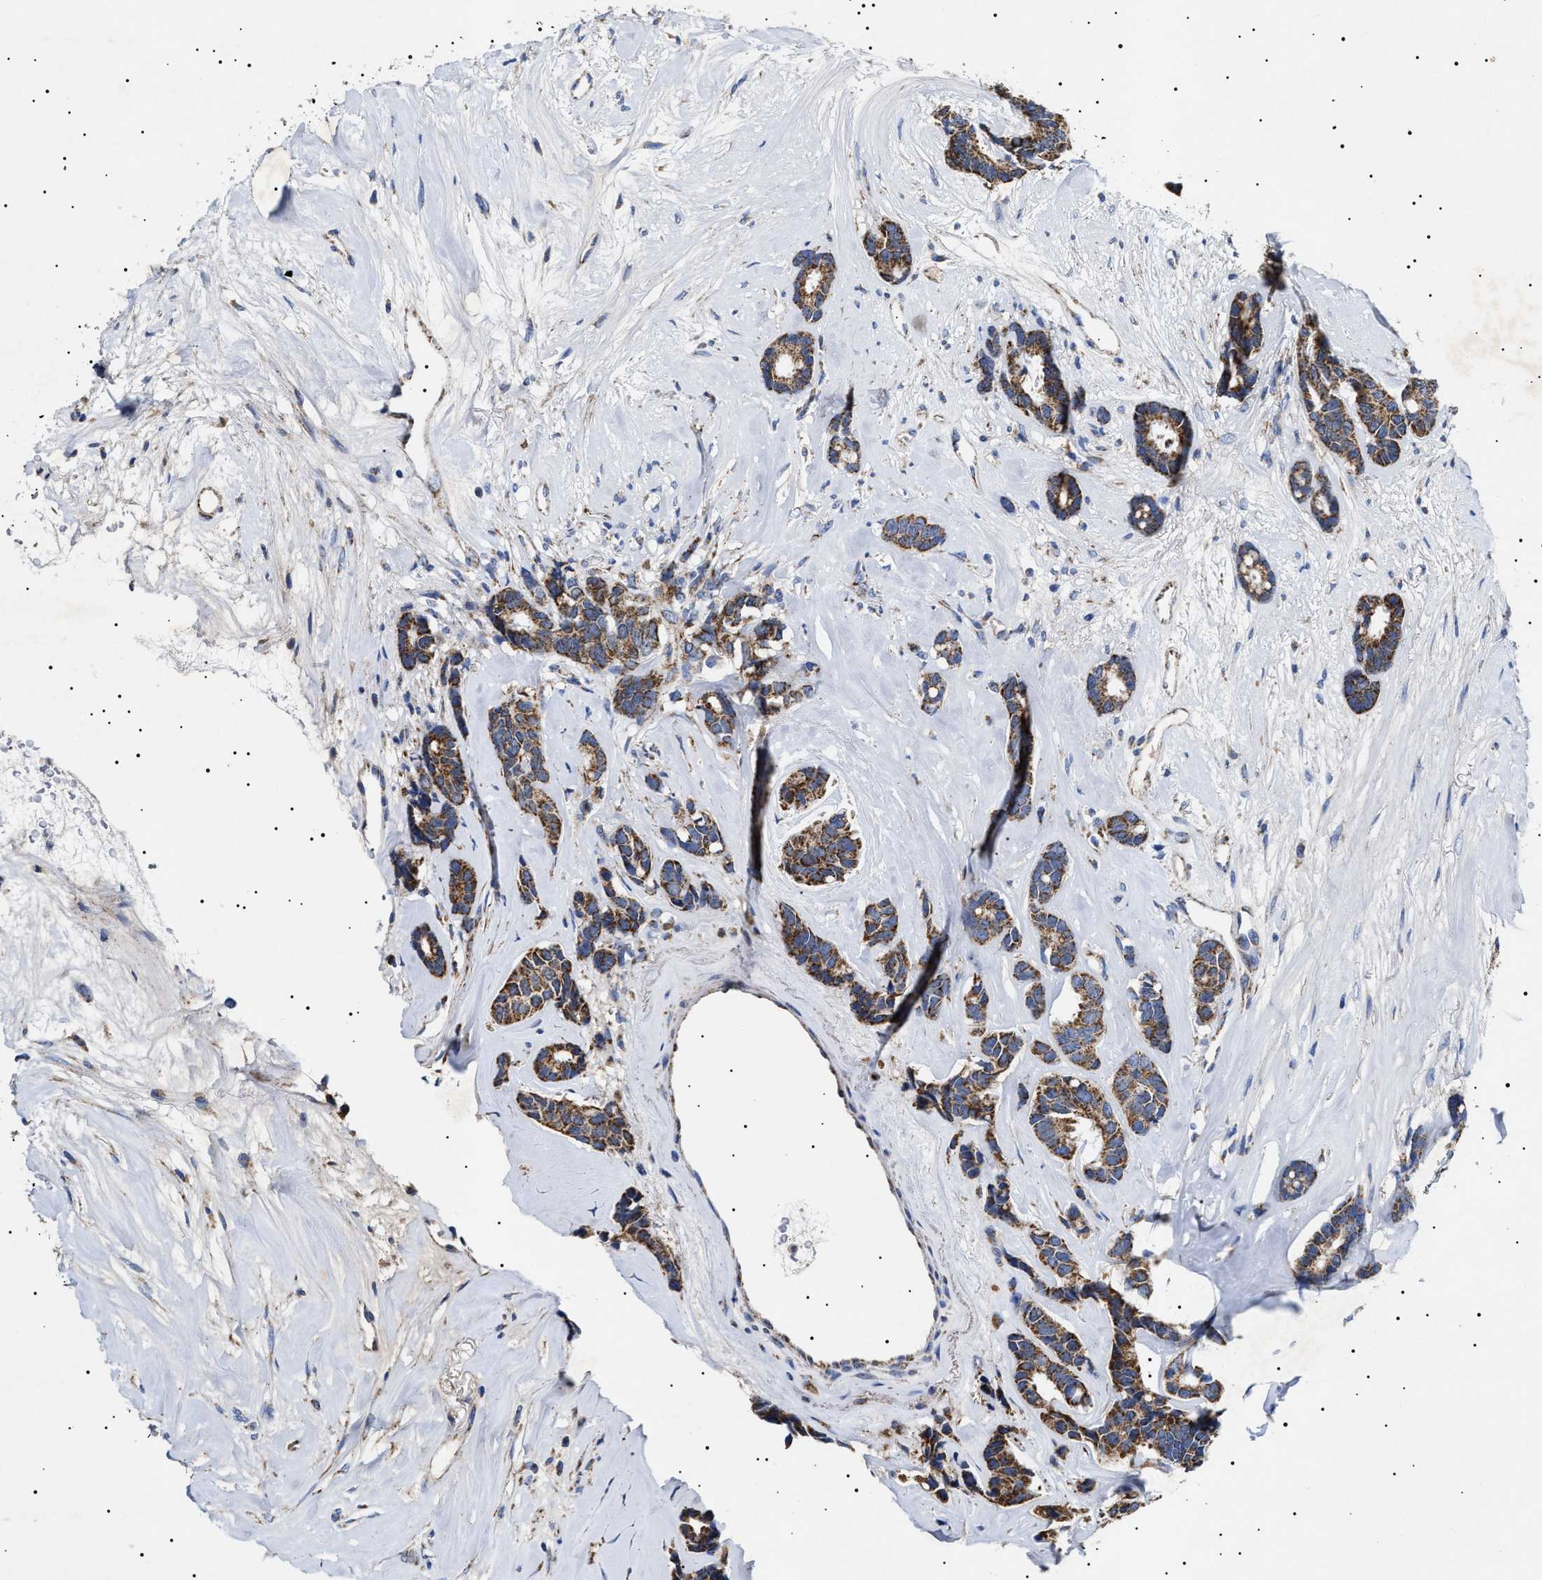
{"staining": {"intensity": "moderate", "quantity": ">75%", "location": "cytoplasmic/membranous"}, "tissue": "breast cancer", "cell_type": "Tumor cells", "image_type": "cancer", "snomed": [{"axis": "morphology", "description": "Duct carcinoma"}, {"axis": "topography", "description": "Breast"}], "caption": "Human breast cancer stained for a protein (brown) exhibits moderate cytoplasmic/membranous positive positivity in approximately >75% of tumor cells.", "gene": "CHRDL2", "patient": {"sex": "female", "age": 87}}